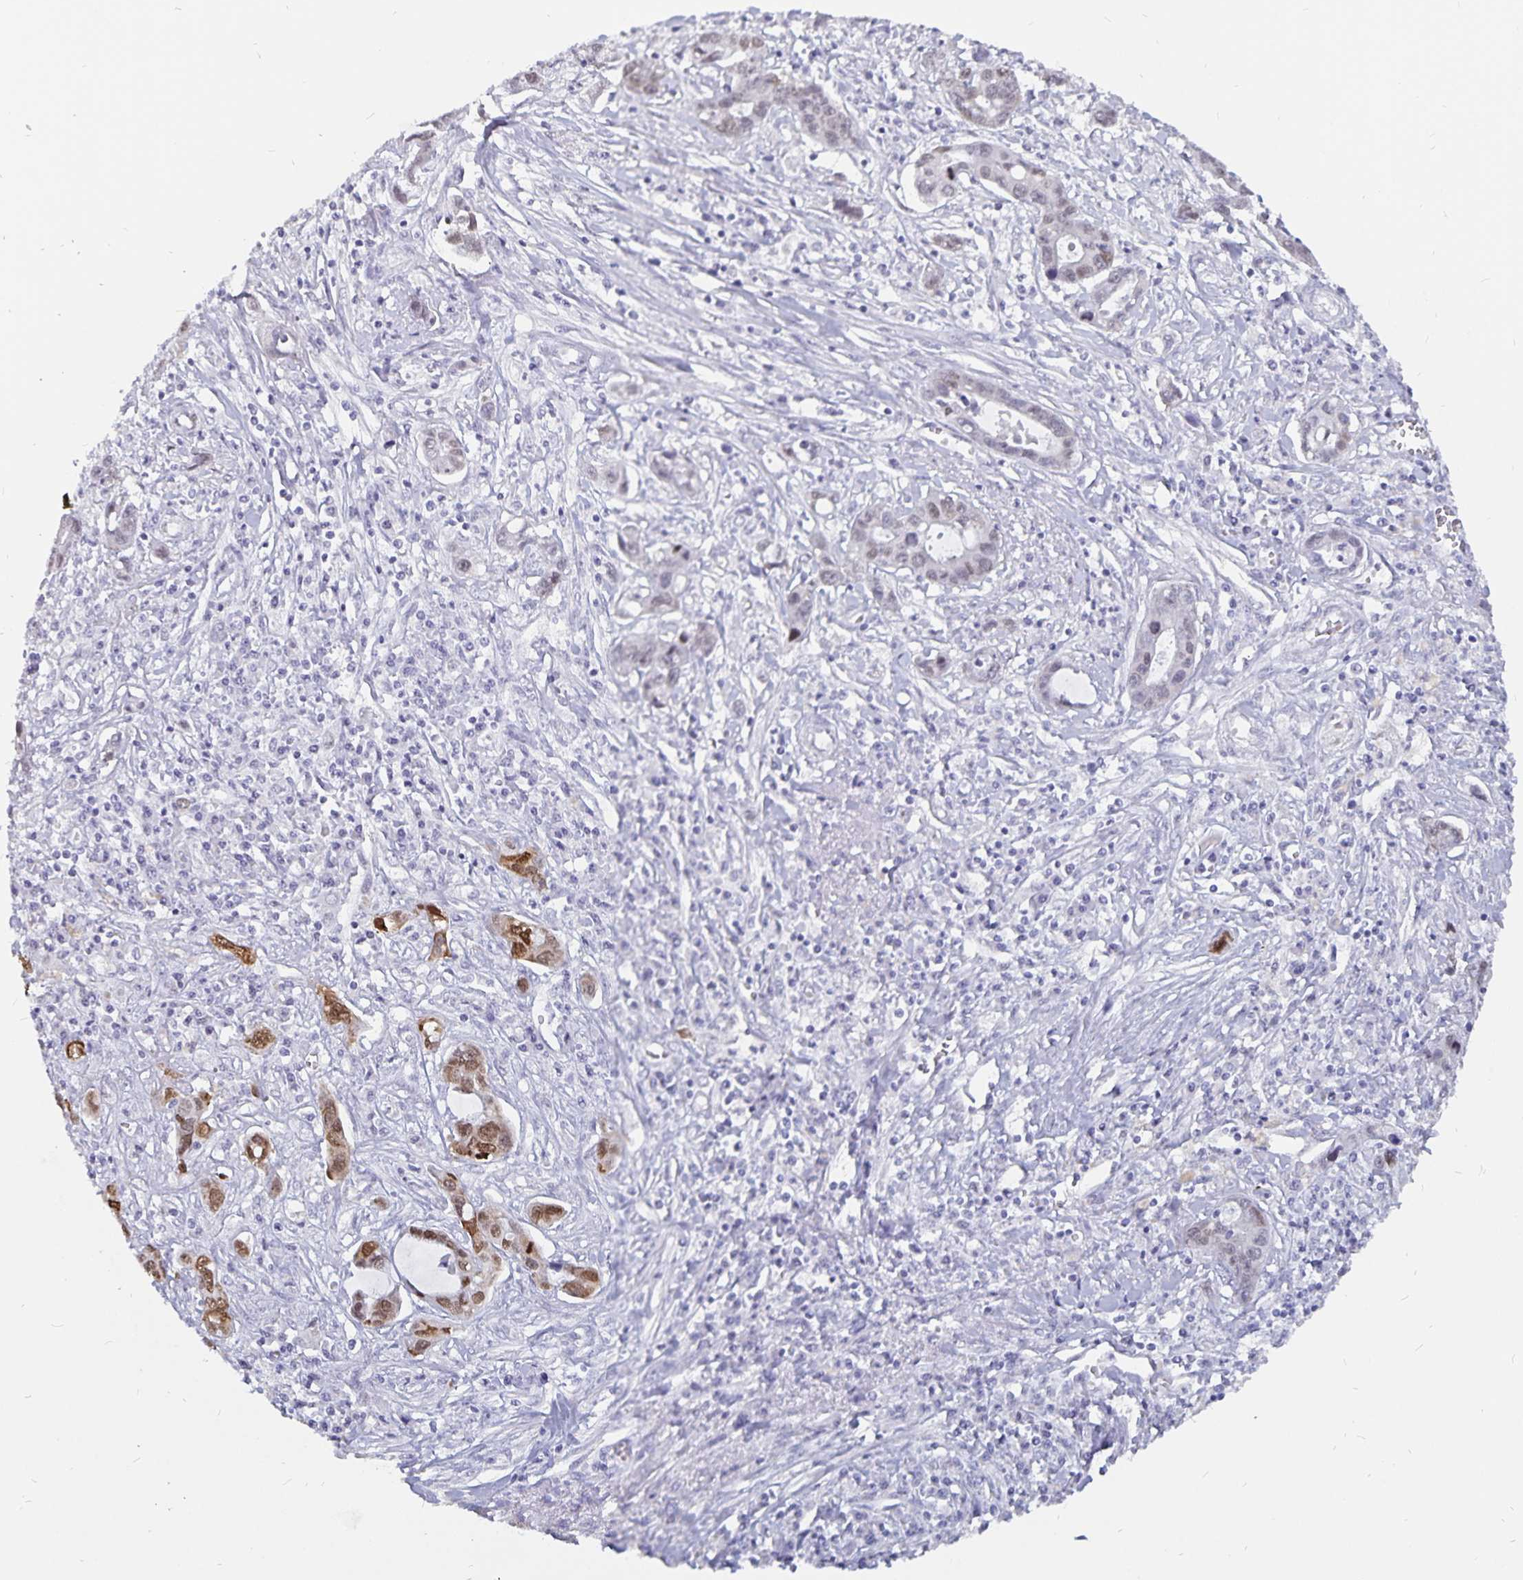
{"staining": {"intensity": "moderate", "quantity": "<25%", "location": "nuclear"}, "tissue": "liver cancer", "cell_type": "Tumor cells", "image_type": "cancer", "snomed": [{"axis": "morphology", "description": "Cholangiocarcinoma"}, {"axis": "topography", "description": "Liver"}], "caption": "IHC staining of liver cholangiocarcinoma, which displays low levels of moderate nuclear staining in approximately <25% of tumor cells indicating moderate nuclear protein staining. The staining was performed using DAB (brown) for protein detection and nuclei were counterstained in hematoxylin (blue).", "gene": "HMGB3", "patient": {"sex": "male", "age": 58}}